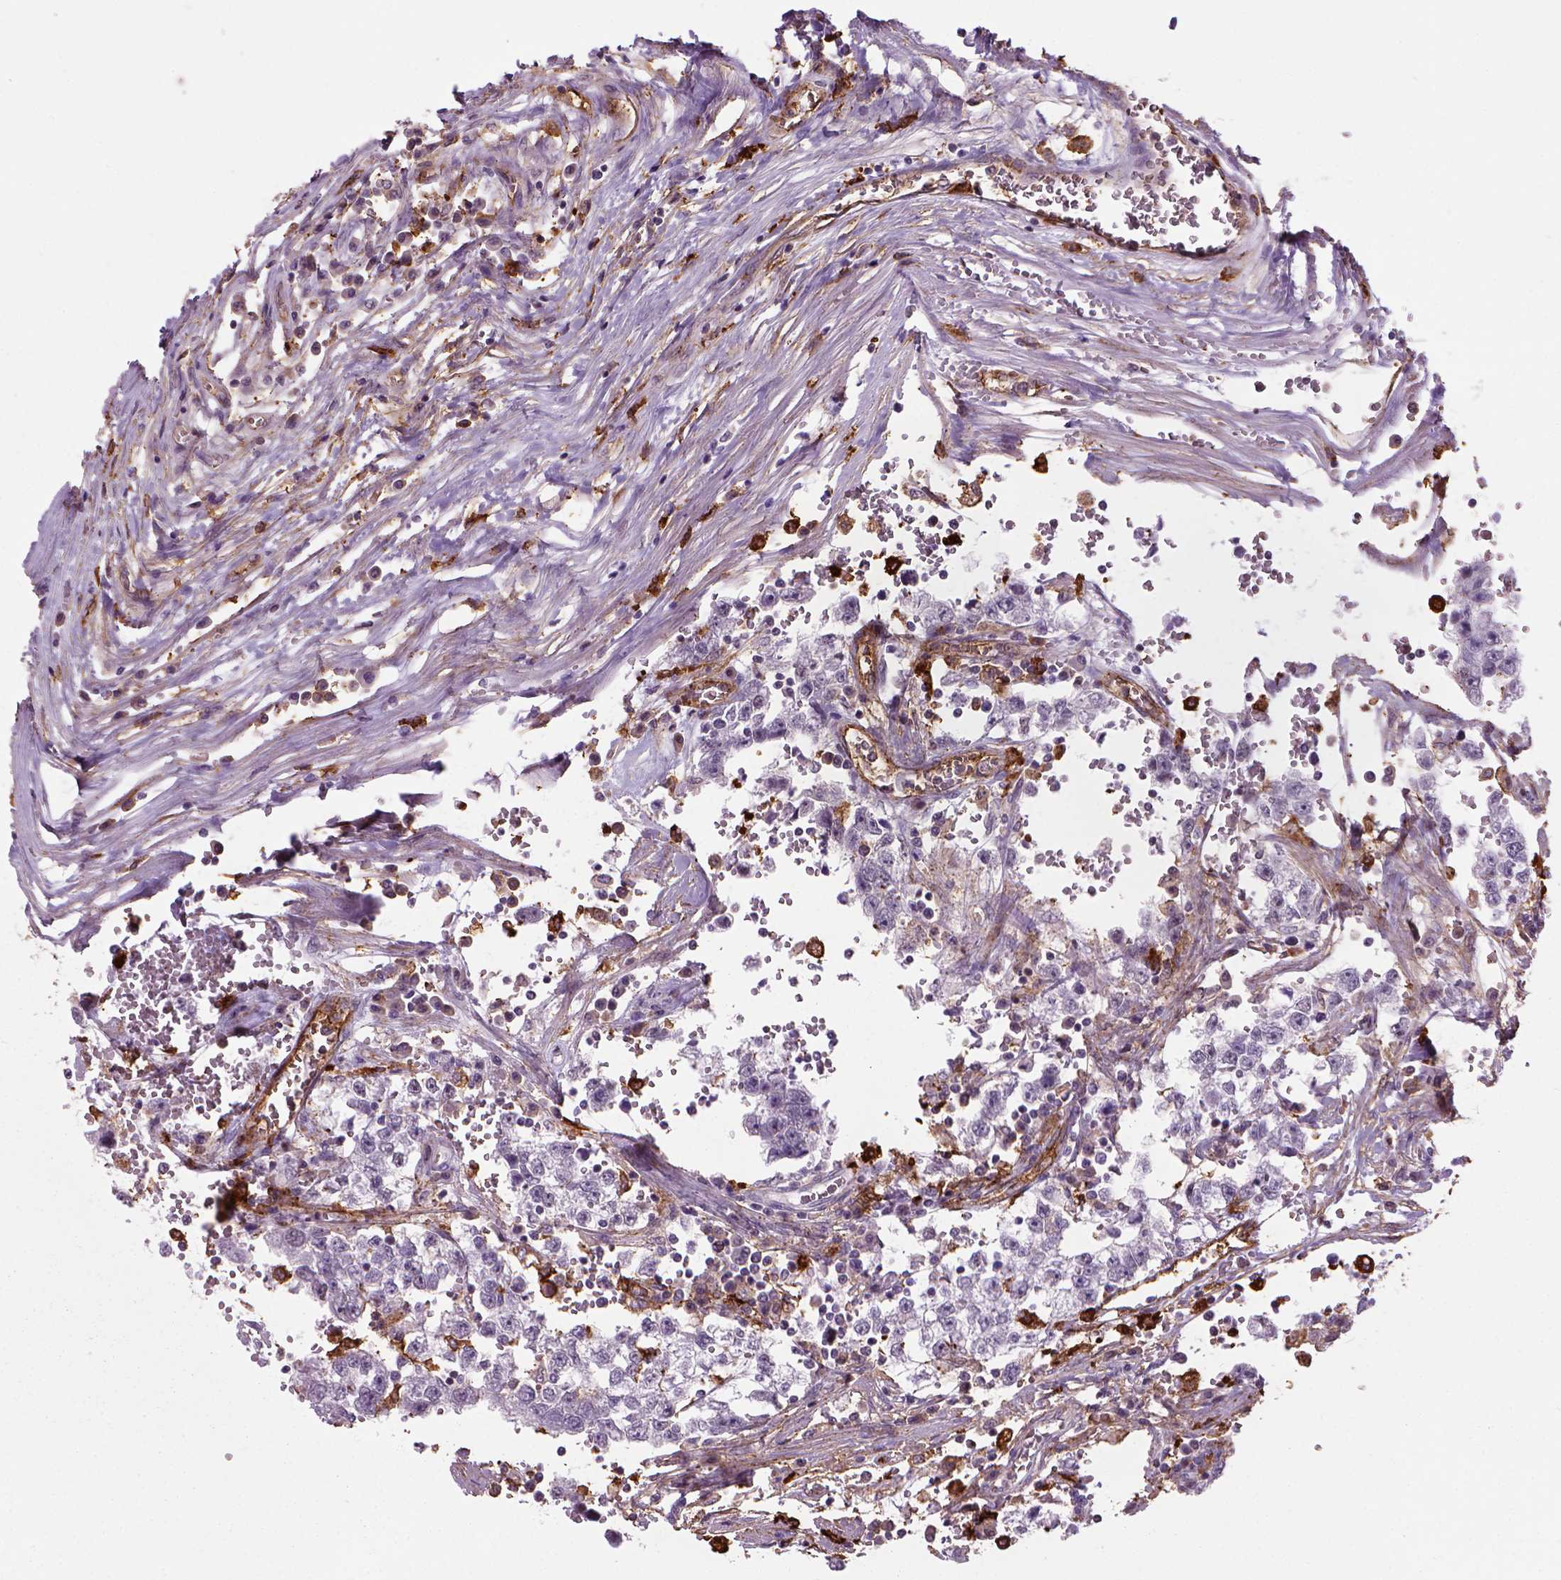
{"staining": {"intensity": "negative", "quantity": "none", "location": "none"}, "tissue": "testis cancer", "cell_type": "Tumor cells", "image_type": "cancer", "snomed": [{"axis": "morphology", "description": "Normal tissue, NOS"}, {"axis": "morphology", "description": "Seminoma, NOS"}, {"axis": "topography", "description": "Testis"}, {"axis": "topography", "description": "Epididymis"}], "caption": "Testis cancer stained for a protein using immunohistochemistry demonstrates no expression tumor cells.", "gene": "MARCKS", "patient": {"sex": "male", "age": 34}}